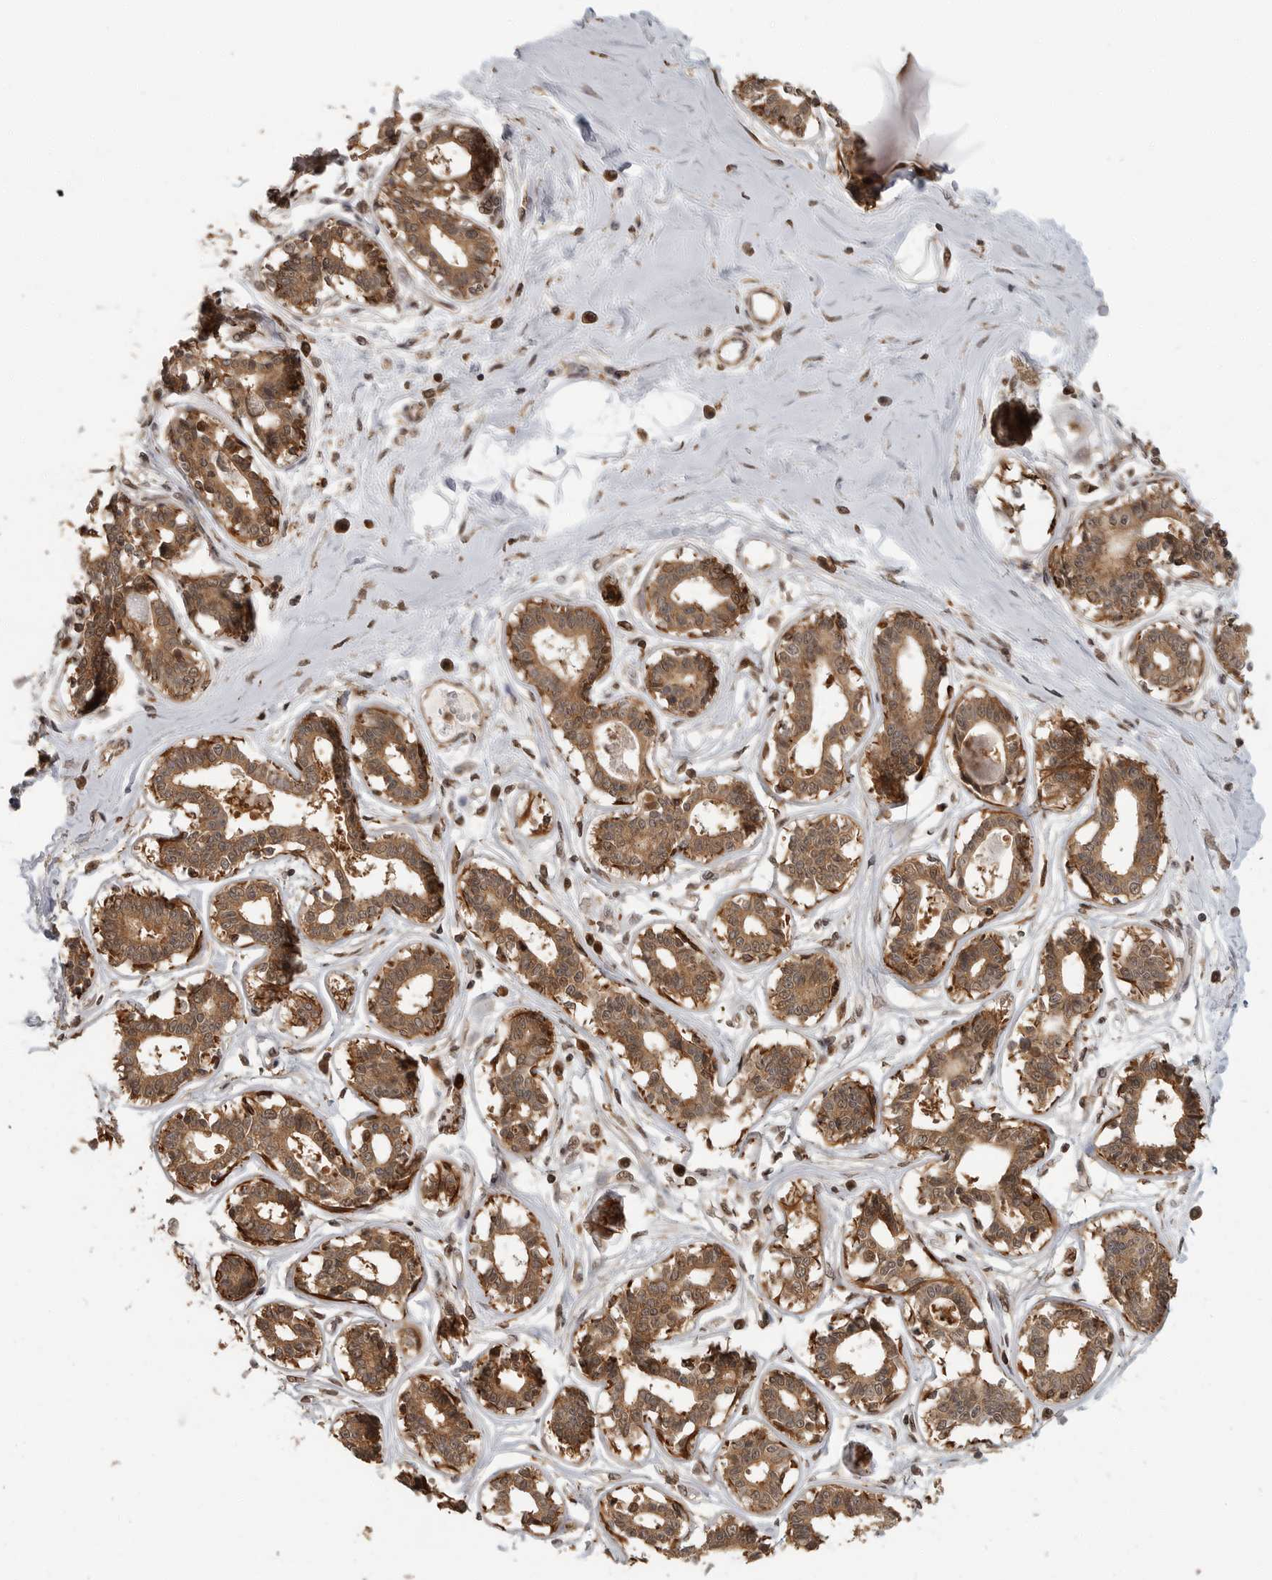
{"staining": {"intensity": "moderate", "quantity": ">75%", "location": "cytoplasmic/membranous,nuclear"}, "tissue": "breast", "cell_type": "Adipocytes", "image_type": "normal", "snomed": [{"axis": "morphology", "description": "Normal tissue, NOS"}, {"axis": "topography", "description": "Breast"}], "caption": "Protein staining by IHC demonstrates moderate cytoplasmic/membranous,nuclear positivity in about >75% of adipocytes in normal breast. The staining is performed using DAB (3,3'-diaminobenzidine) brown chromogen to label protein expression. The nuclei are counter-stained blue using hematoxylin.", "gene": "ERN1", "patient": {"sex": "female", "age": 45}}